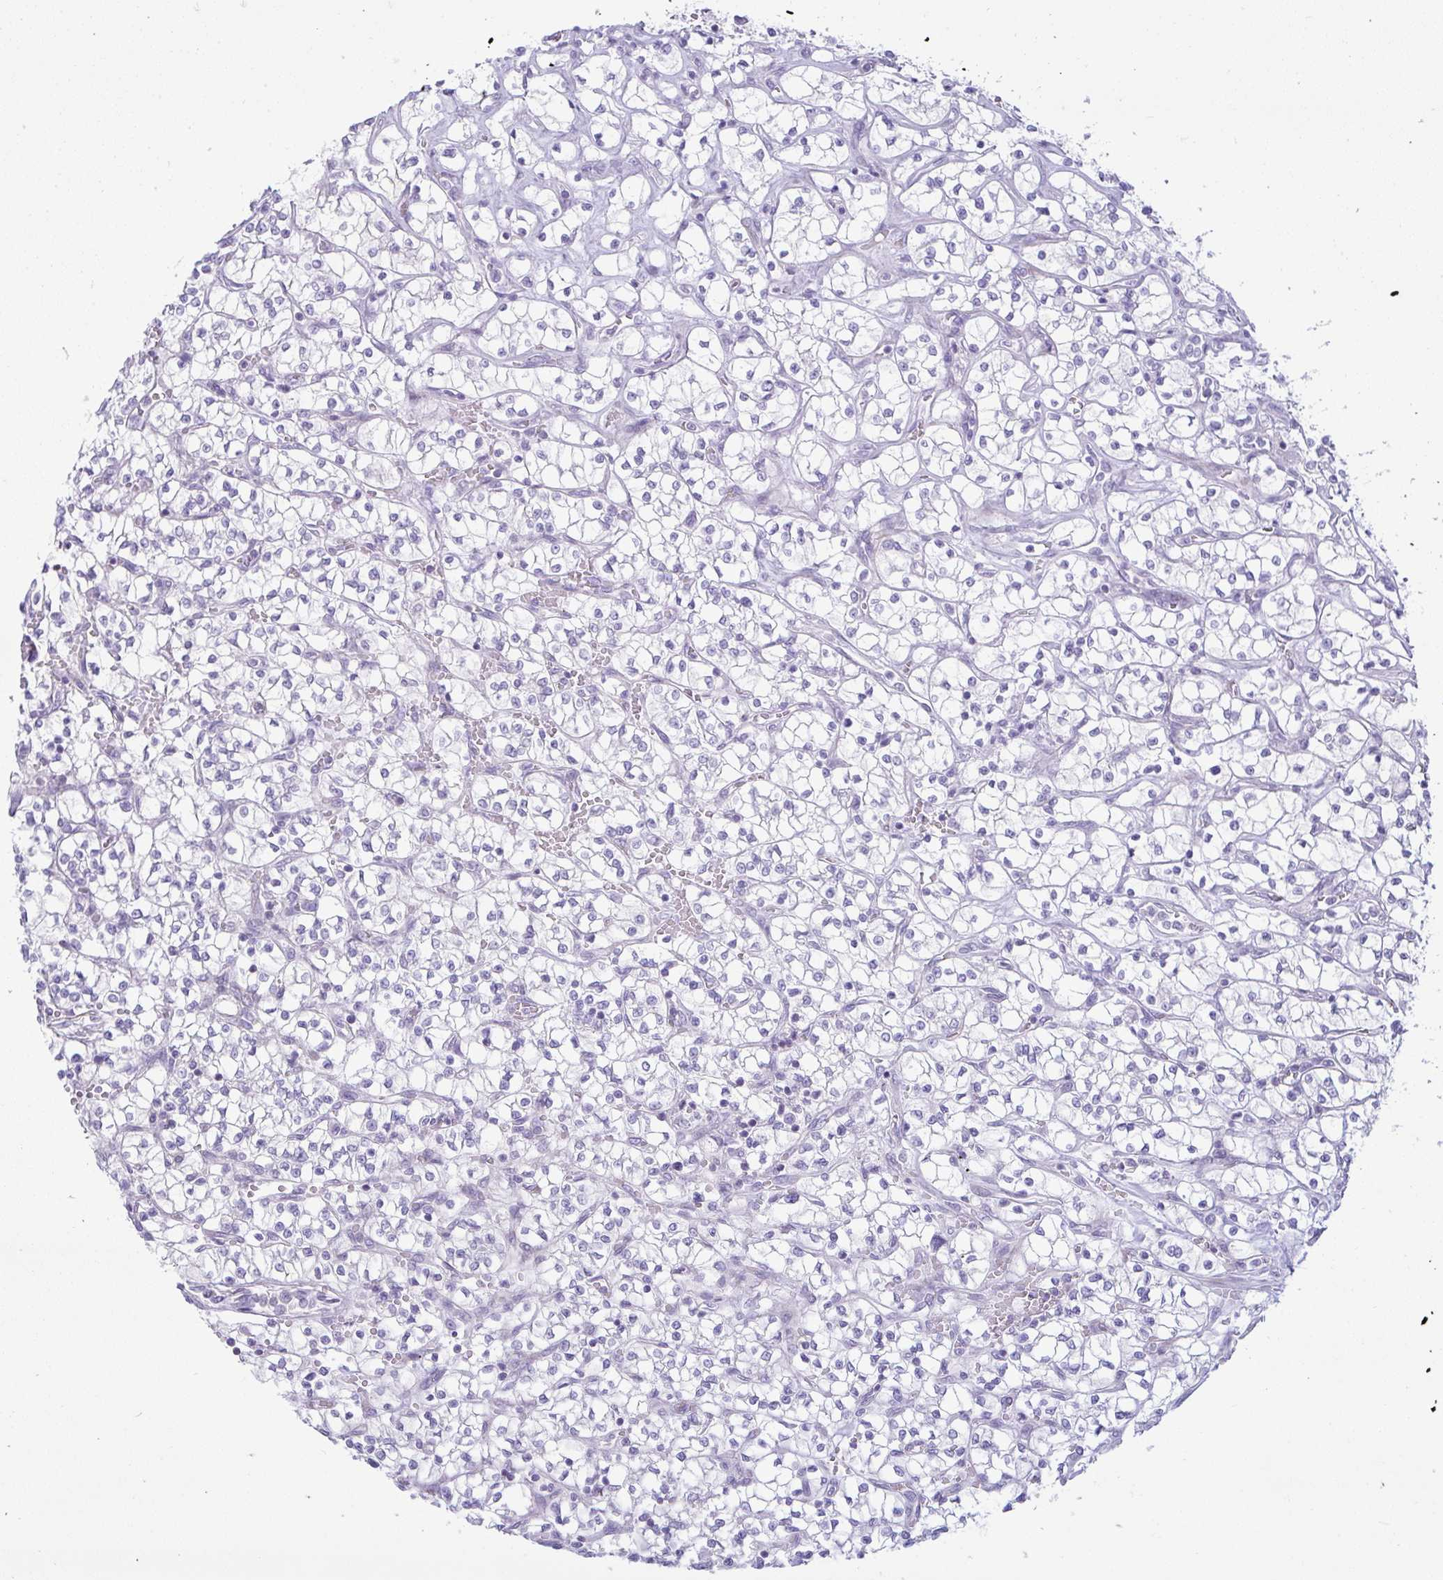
{"staining": {"intensity": "negative", "quantity": "none", "location": "none"}, "tissue": "renal cancer", "cell_type": "Tumor cells", "image_type": "cancer", "snomed": [{"axis": "morphology", "description": "Adenocarcinoma, NOS"}, {"axis": "topography", "description": "Kidney"}], "caption": "High power microscopy image of an immunohistochemistry (IHC) histopathology image of adenocarcinoma (renal), revealing no significant positivity in tumor cells. (DAB immunohistochemistry visualized using brightfield microscopy, high magnification).", "gene": "CDRT15", "patient": {"sex": "female", "age": 64}}